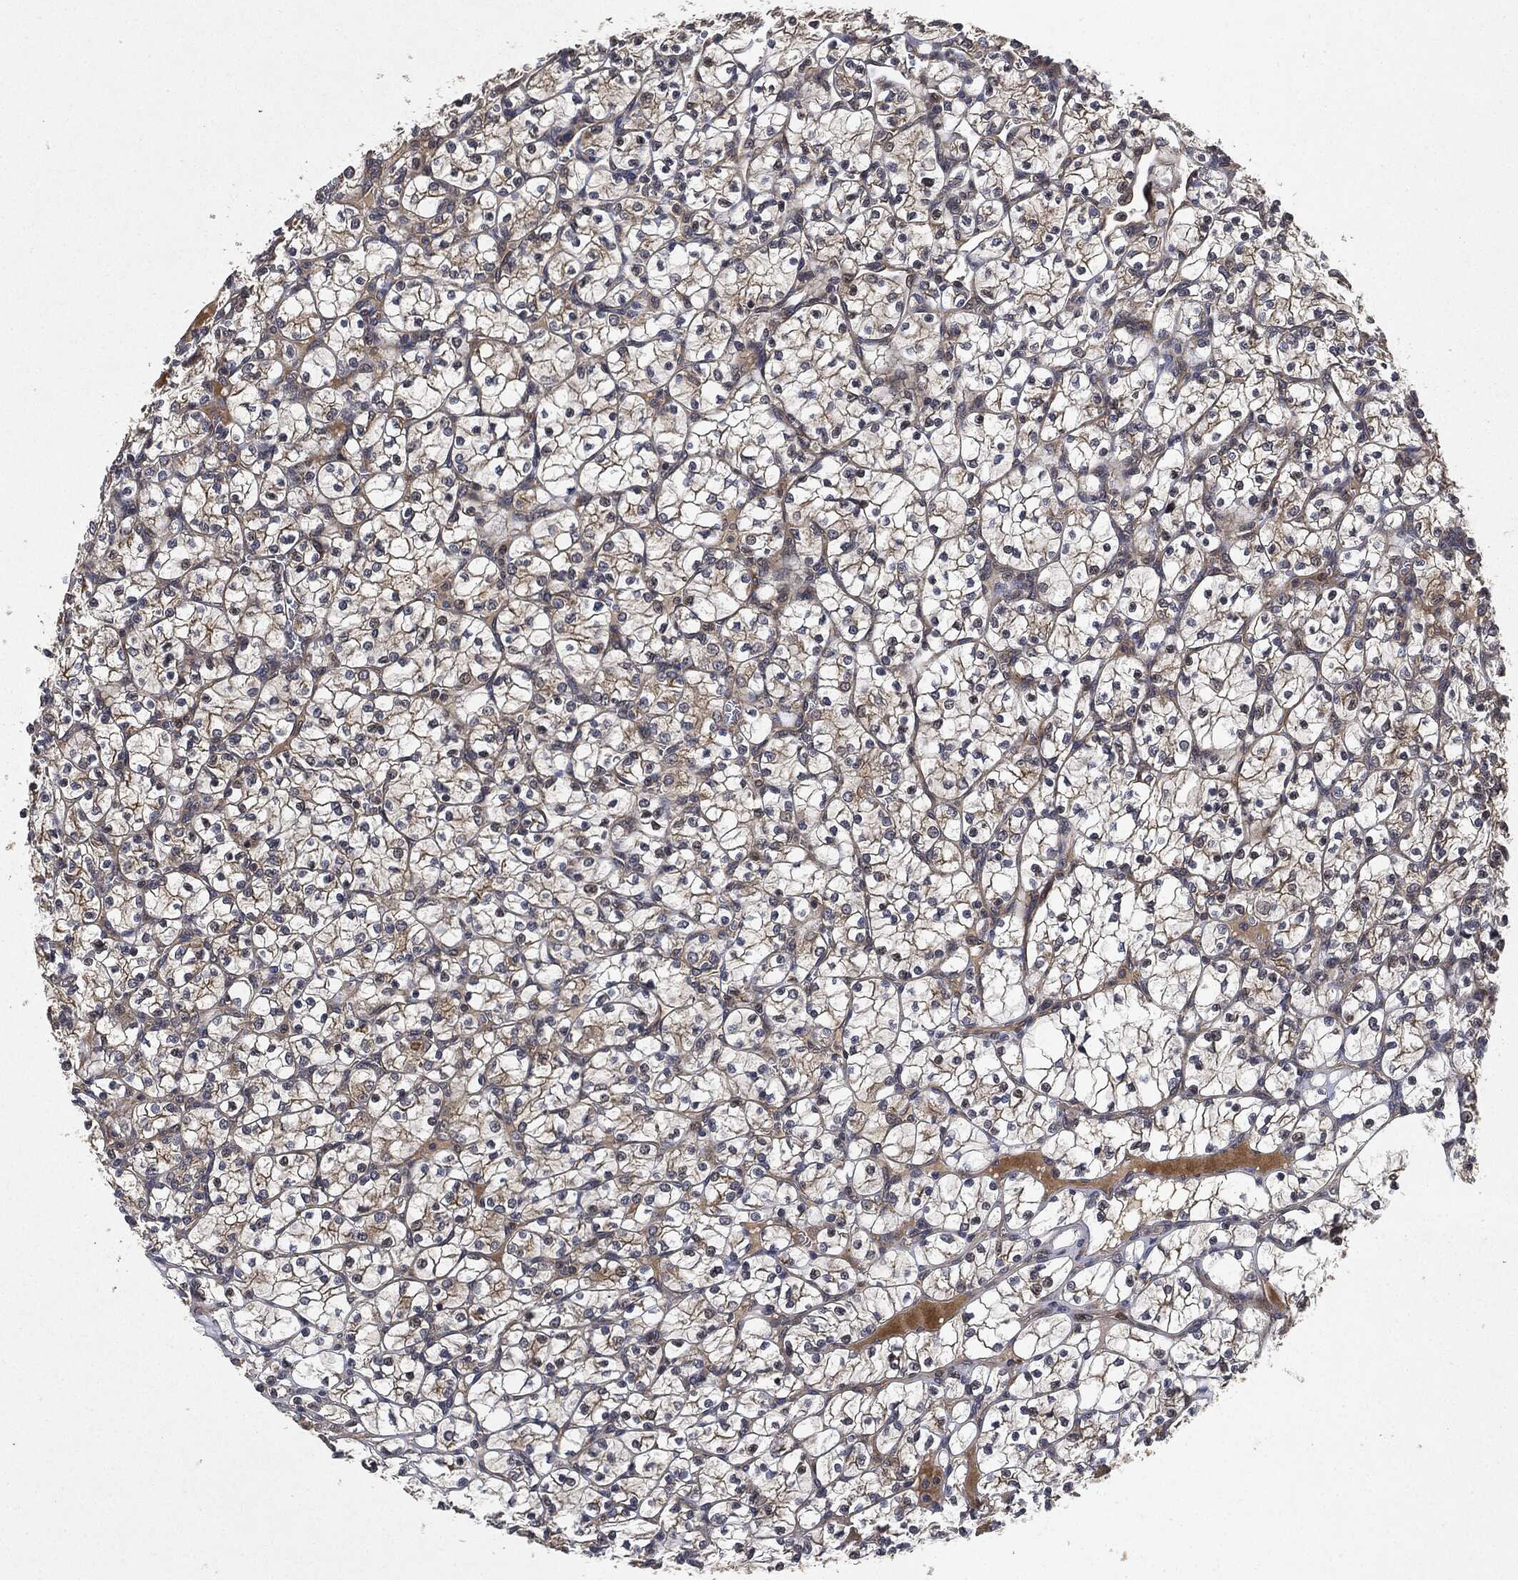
{"staining": {"intensity": "moderate", "quantity": "25%-75%", "location": "cytoplasmic/membranous"}, "tissue": "renal cancer", "cell_type": "Tumor cells", "image_type": "cancer", "snomed": [{"axis": "morphology", "description": "Adenocarcinoma, NOS"}, {"axis": "topography", "description": "Kidney"}], "caption": "A brown stain shows moderate cytoplasmic/membranous positivity of a protein in renal adenocarcinoma tumor cells. (IHC, brightfield microscopy, high magnification).", "gene": "MLST8", "patient": {"sex": "female", "age": 89}}